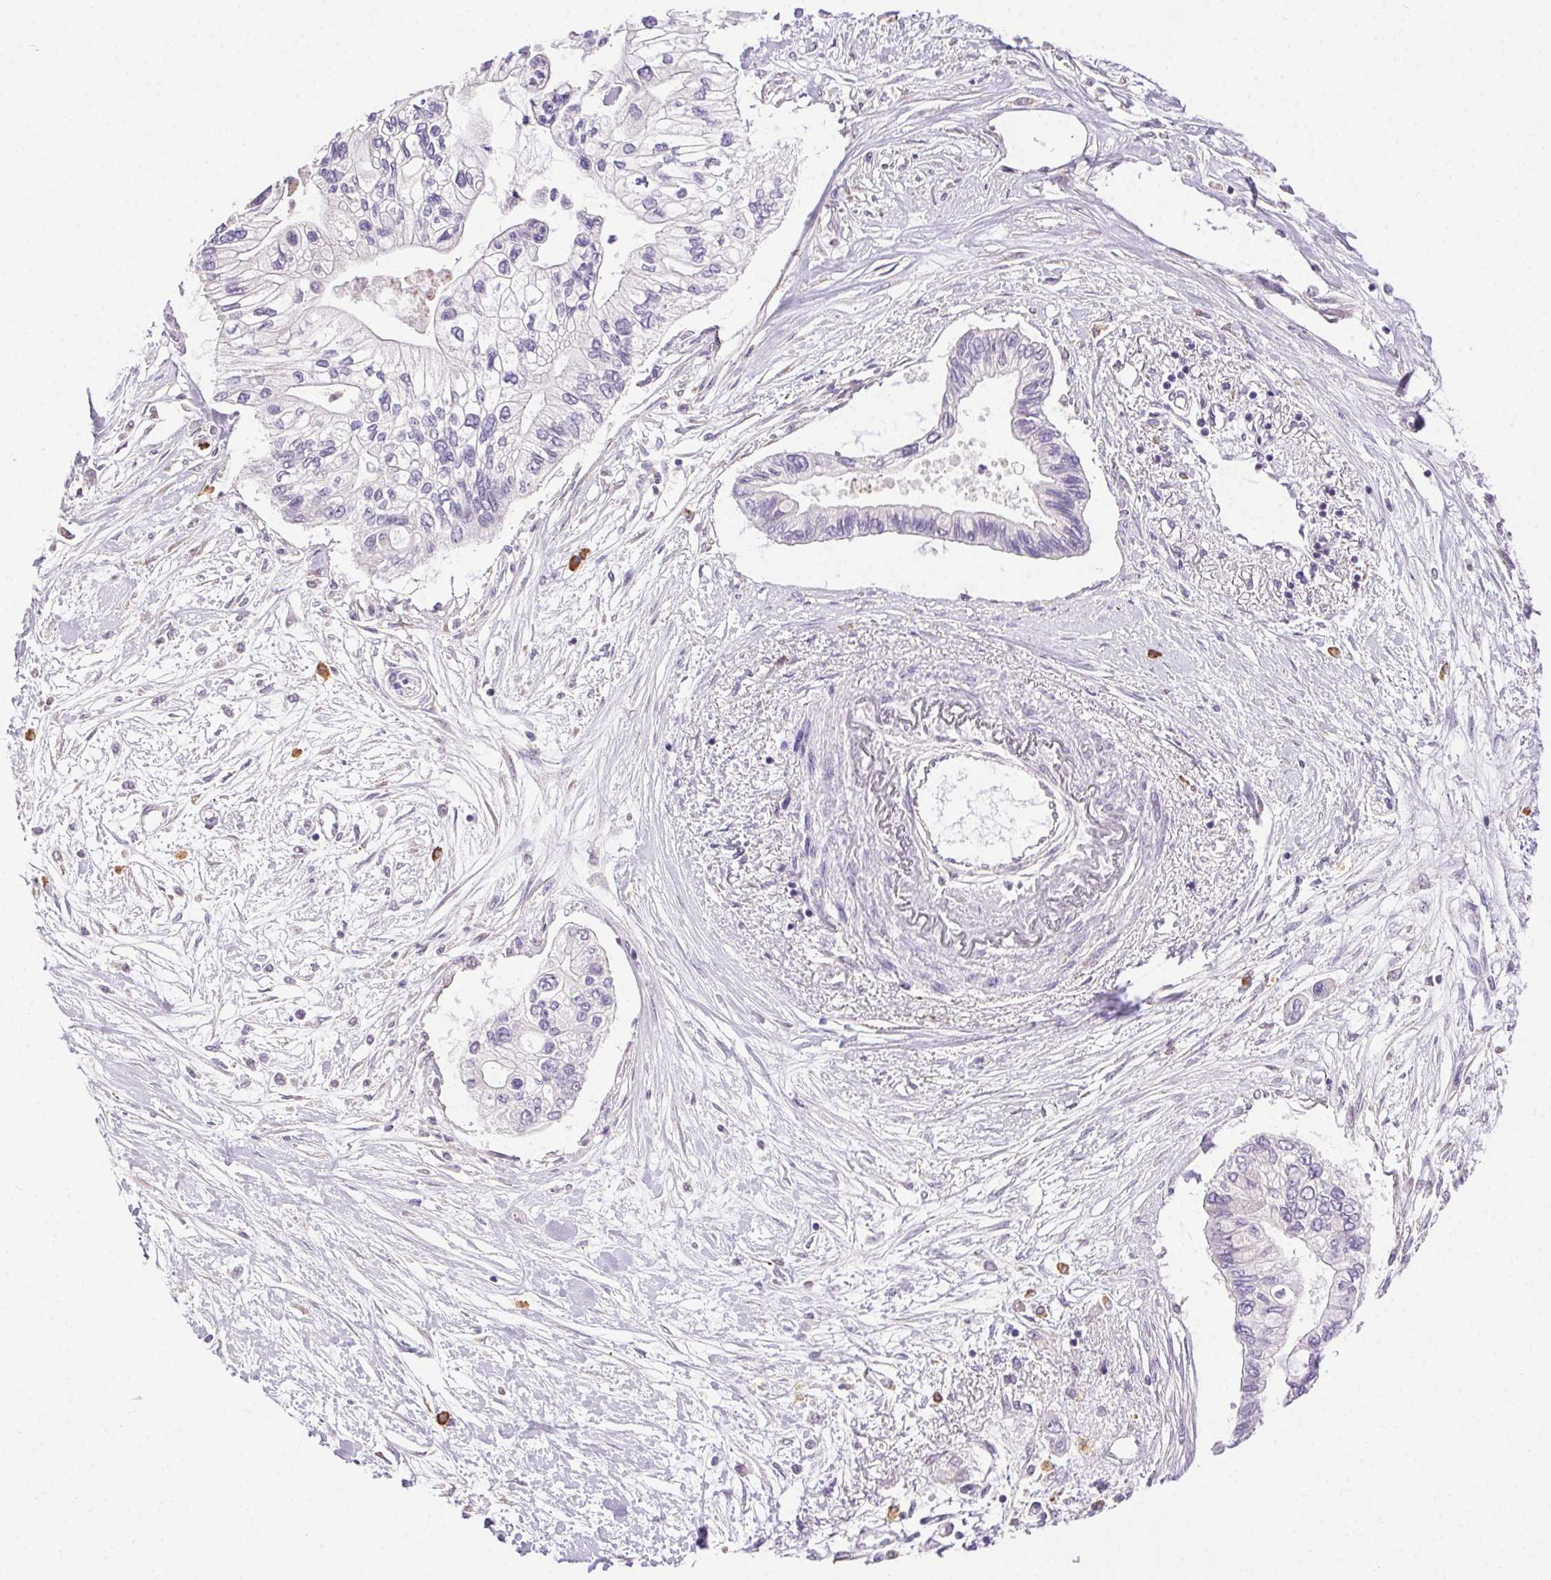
{"staining": {"intensity": "negative", "quantity": "none", "location": "none"}, "tissue": "pancreatic cancer", "cell_type": "Tumor cells", "image_type": "cancer", "snomed": [{"axis": "morphology", "description": "Adenocarcinoma, NOS"}, {"axis": "topography", "description": "Pancreas"}], "caption": "The photomicrograph reveals no staining of tumor cells in pancreatic cancer.", "gene": "SNX31", "patient": {"sex": "female", "age": 77}}